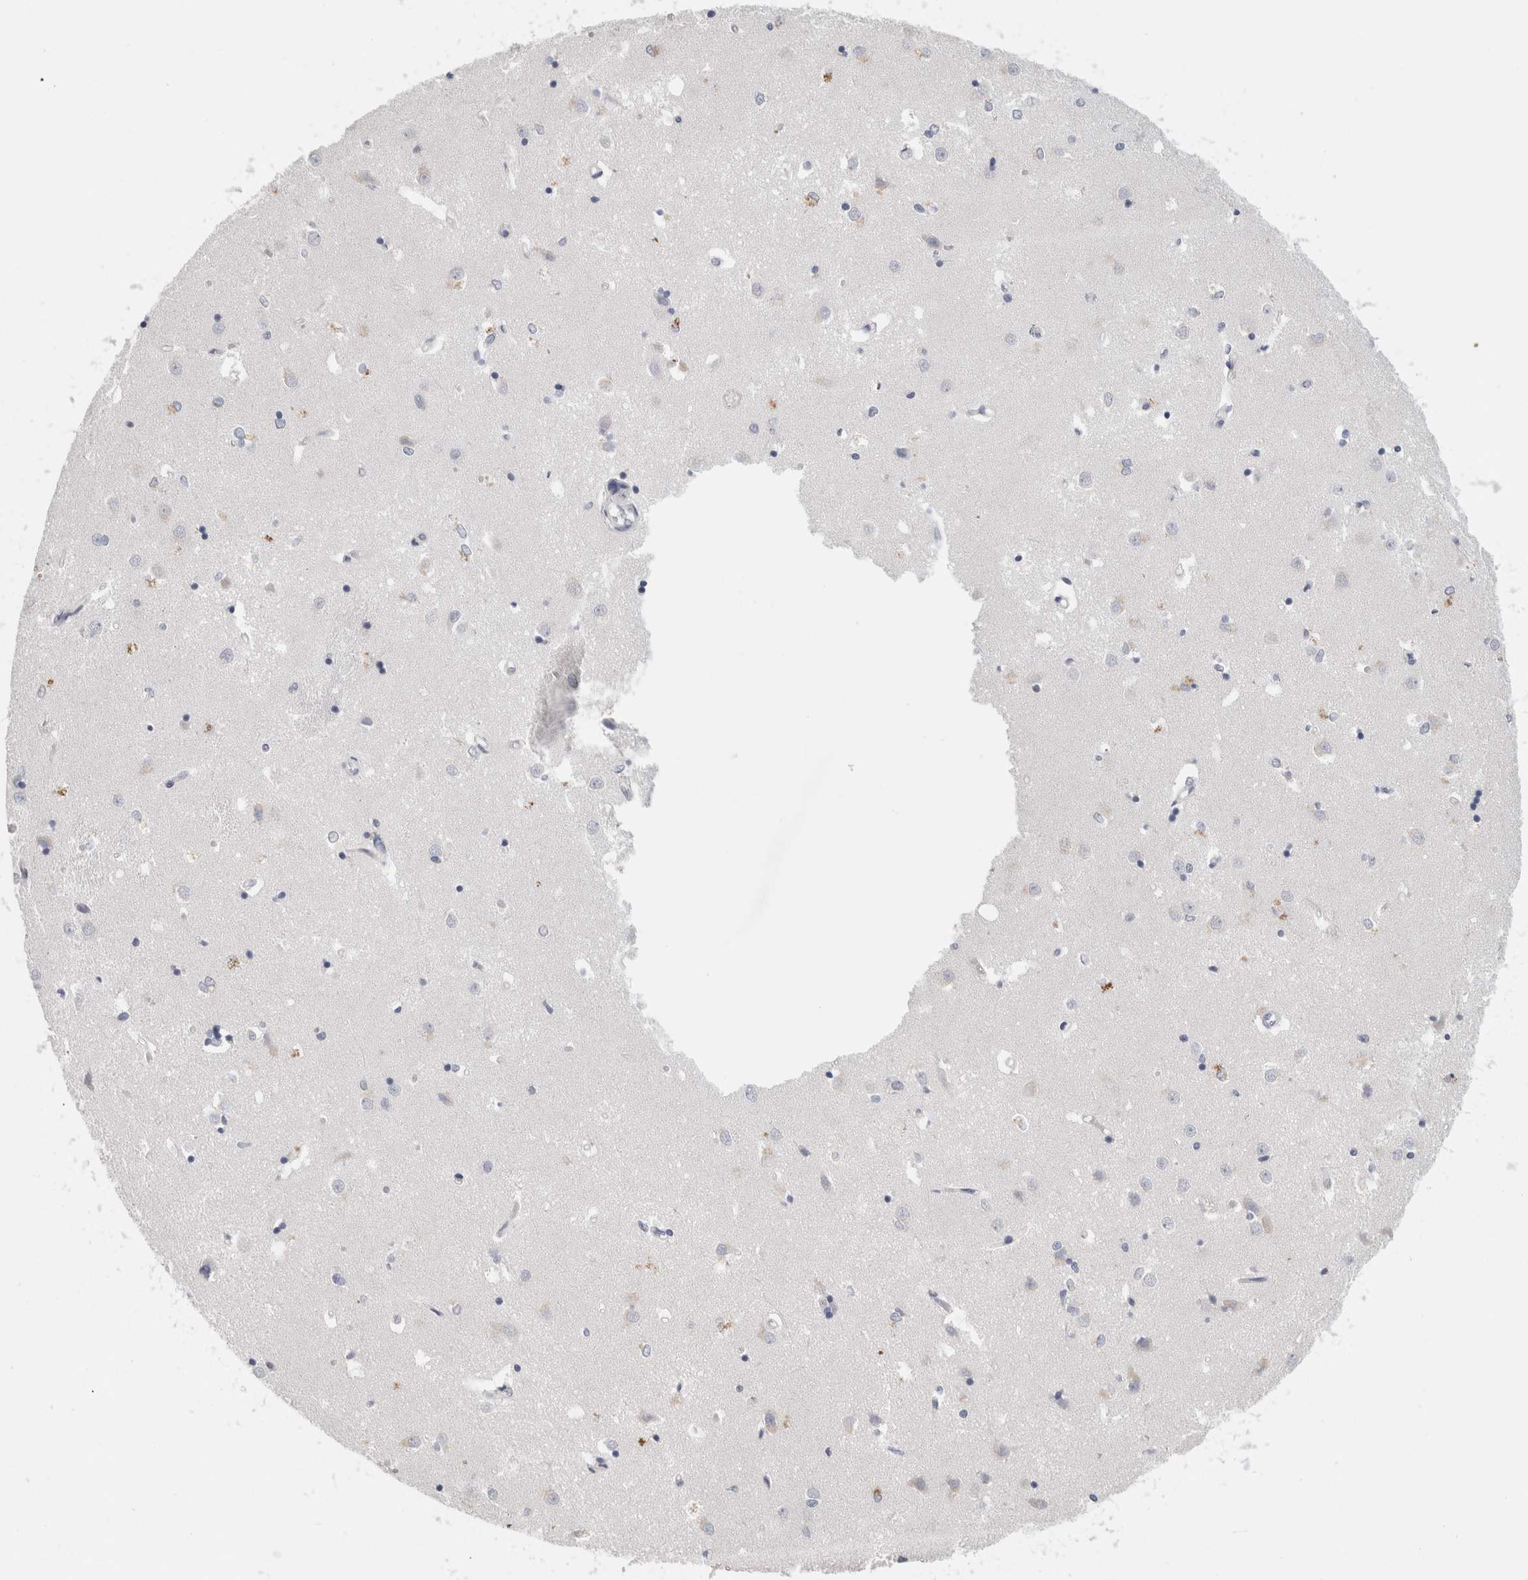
{"staining": {"intensity": "negative", "quantity": "none", "location": "none"}, "tissue": "caudate", "cell_type": "Glial cells", "image_type": "normal", "snomed": [{"axis": "morphology", "description": "Normal tissue, NOS"}, {"axis": "topography", "description": "Lateral ventricle wall"}], "caption": "Human caudate stained for a protein using immunohistochemistry (IHC) reveals no positivity in glial cells.", "gene": "NCF2", "patient": {"sex": "male", "age": 45}}